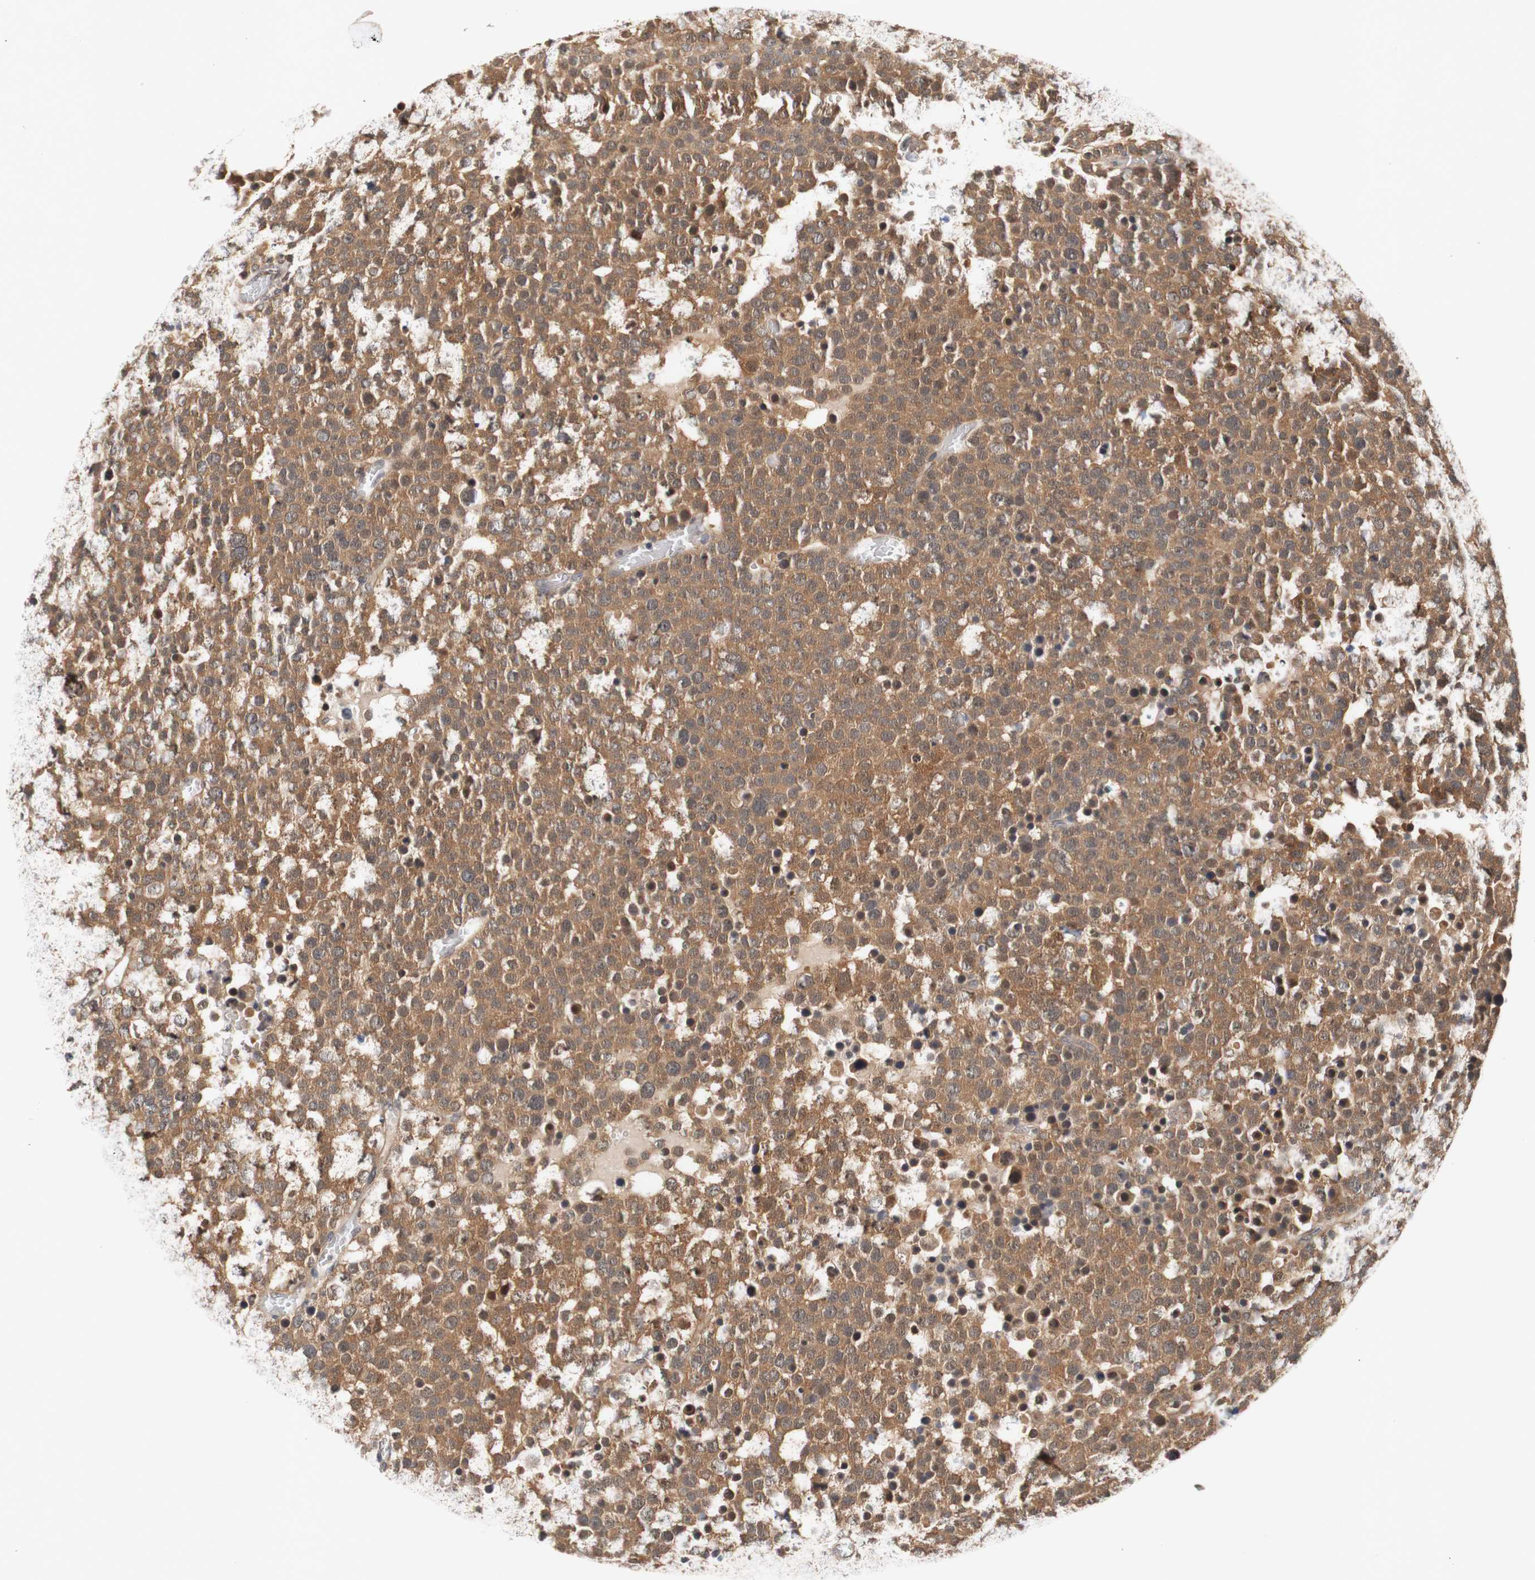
{"staining": {"intensity": "moderate", "quantity": ">75%", "location": "cytoplasmic/membranous,nuclear"}, "tissue": "testis cancer", "cell_type": "Tumor cells", "image_type": "cancer", "snomed": [{"axis": "morphology", "description": "Seminoma, NOS"}, {"axis": "topography", "description": "Testis"}], "caption": "Human testis seminoma stained with a protein marker displays moderate staining in tumor cells.", "gene": "PIN1", "patient": {"sex": "male", "age": 71}}